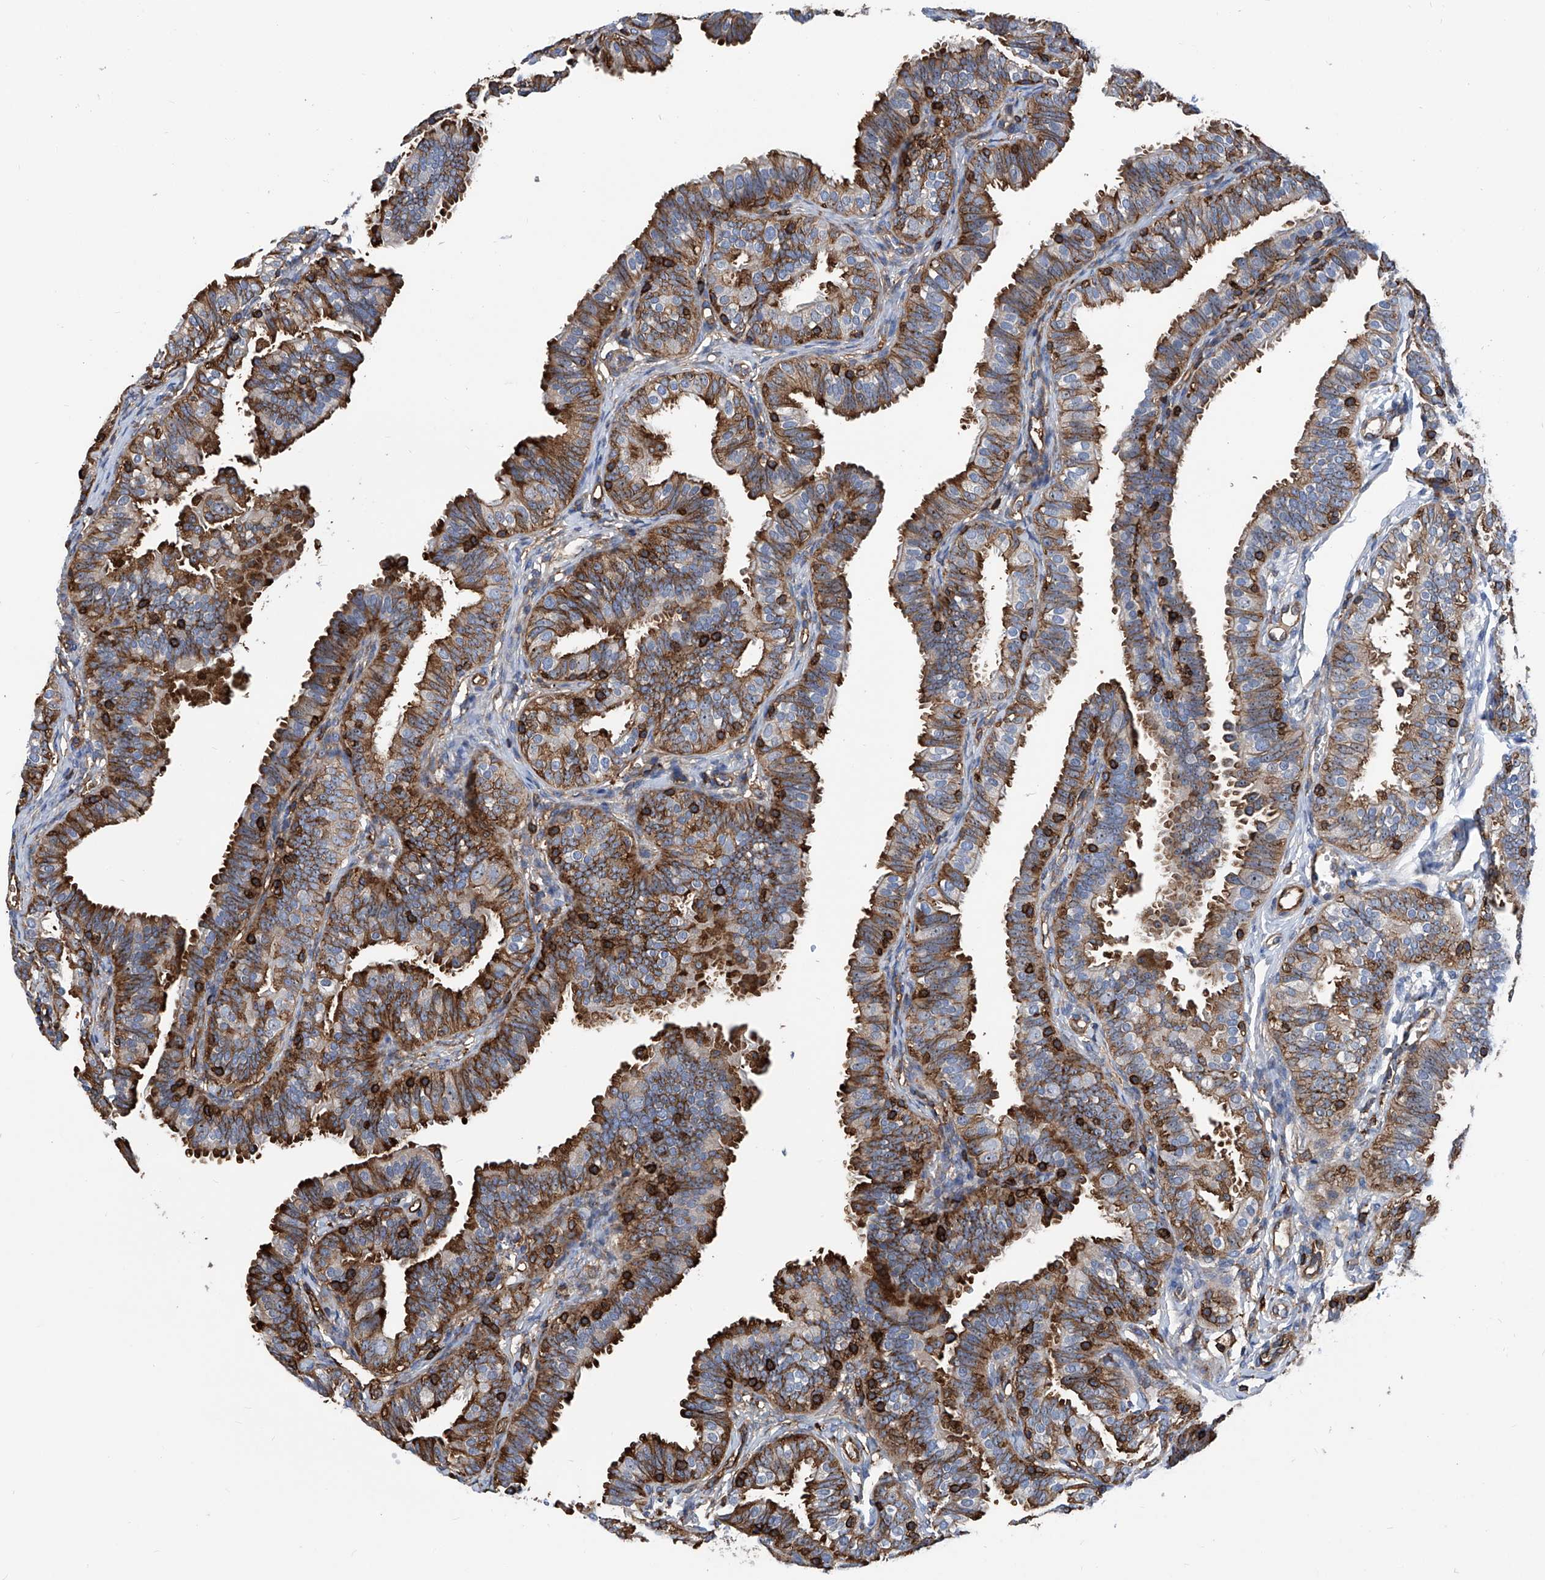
{"staining": {"intensity": "moderate", "quantity": ">75%", "location": "cytoplasmic/membranous"}, "tissue": "fallopian tube", "cell_type": "Glandular cells", "image_type": "normal", "snomed": [{"axis": "morphology", "description": "Normal tissue, NOS"}, {"axis": "topography", "description": "Fallopian tube"}], "caption": "Immunohistochemical staining of normal human fallopian tube demonstrates moderate cytoplasmic/membranous protein expression in about >75% of glandular cells.", "gene": "ZNF484", "patient": {"sex": "female", "age": 35}}